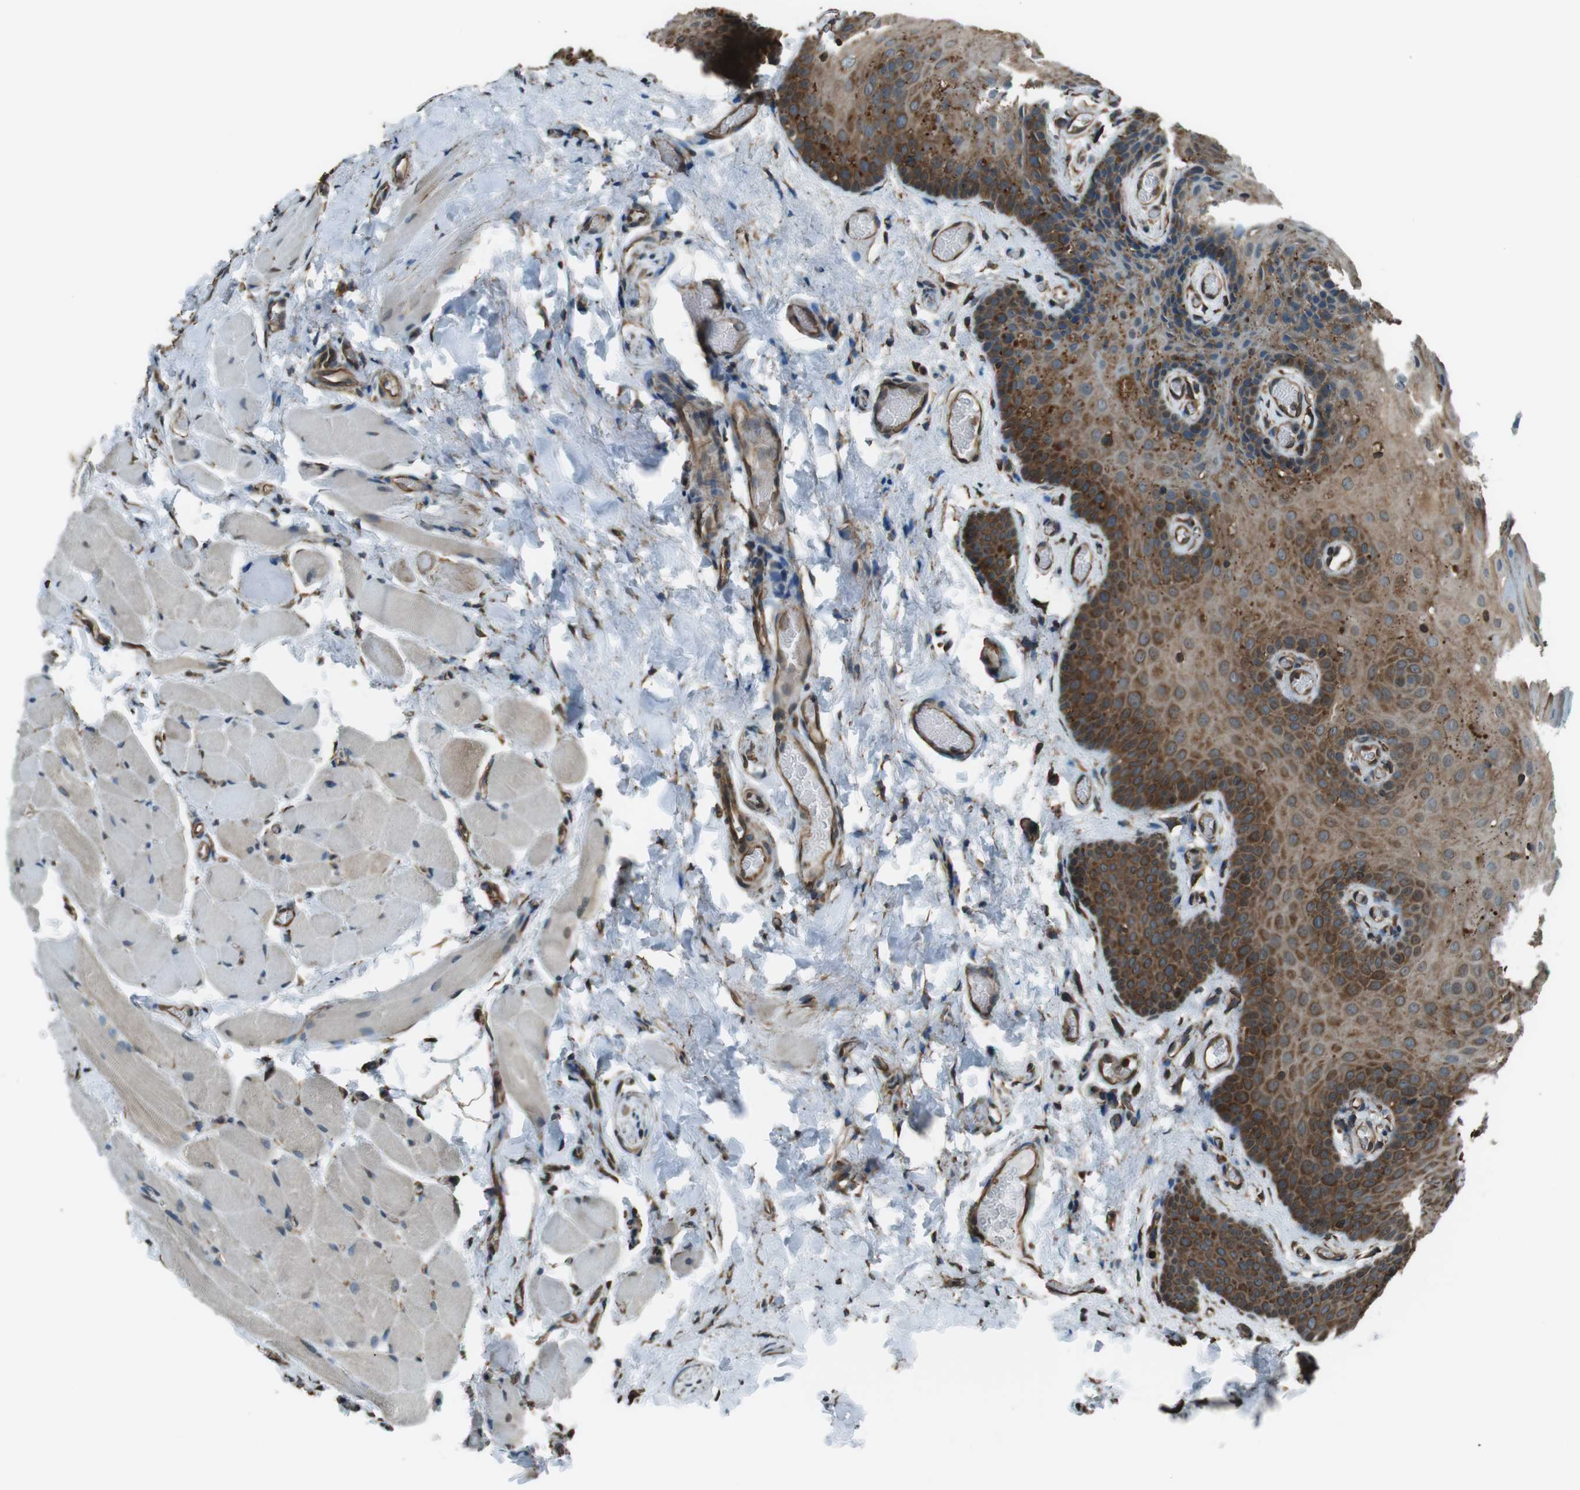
{"staining": {"intensity": "moderate", "quantity": "25%-75%", "location": "cytoplasmic/membranous"}, "tissue": "oral mucosa", "cell_type": "Squamous epithelial cells", "image_type": "normal", "snomed": [{"axis": "morphology", "description": "Normal tissue, NOS"}, {"axis": "topography", "description": "Oral tissue"}], "caption": "Immunohistochemical staining of benign human oral mucosa demonstrates moderate cytoplasmic/membranous protein positivity in about 25%-75% of squamous epithelial cells.", "gene": "PA2G4", "patient": {"sex": "male", "age": 54}}